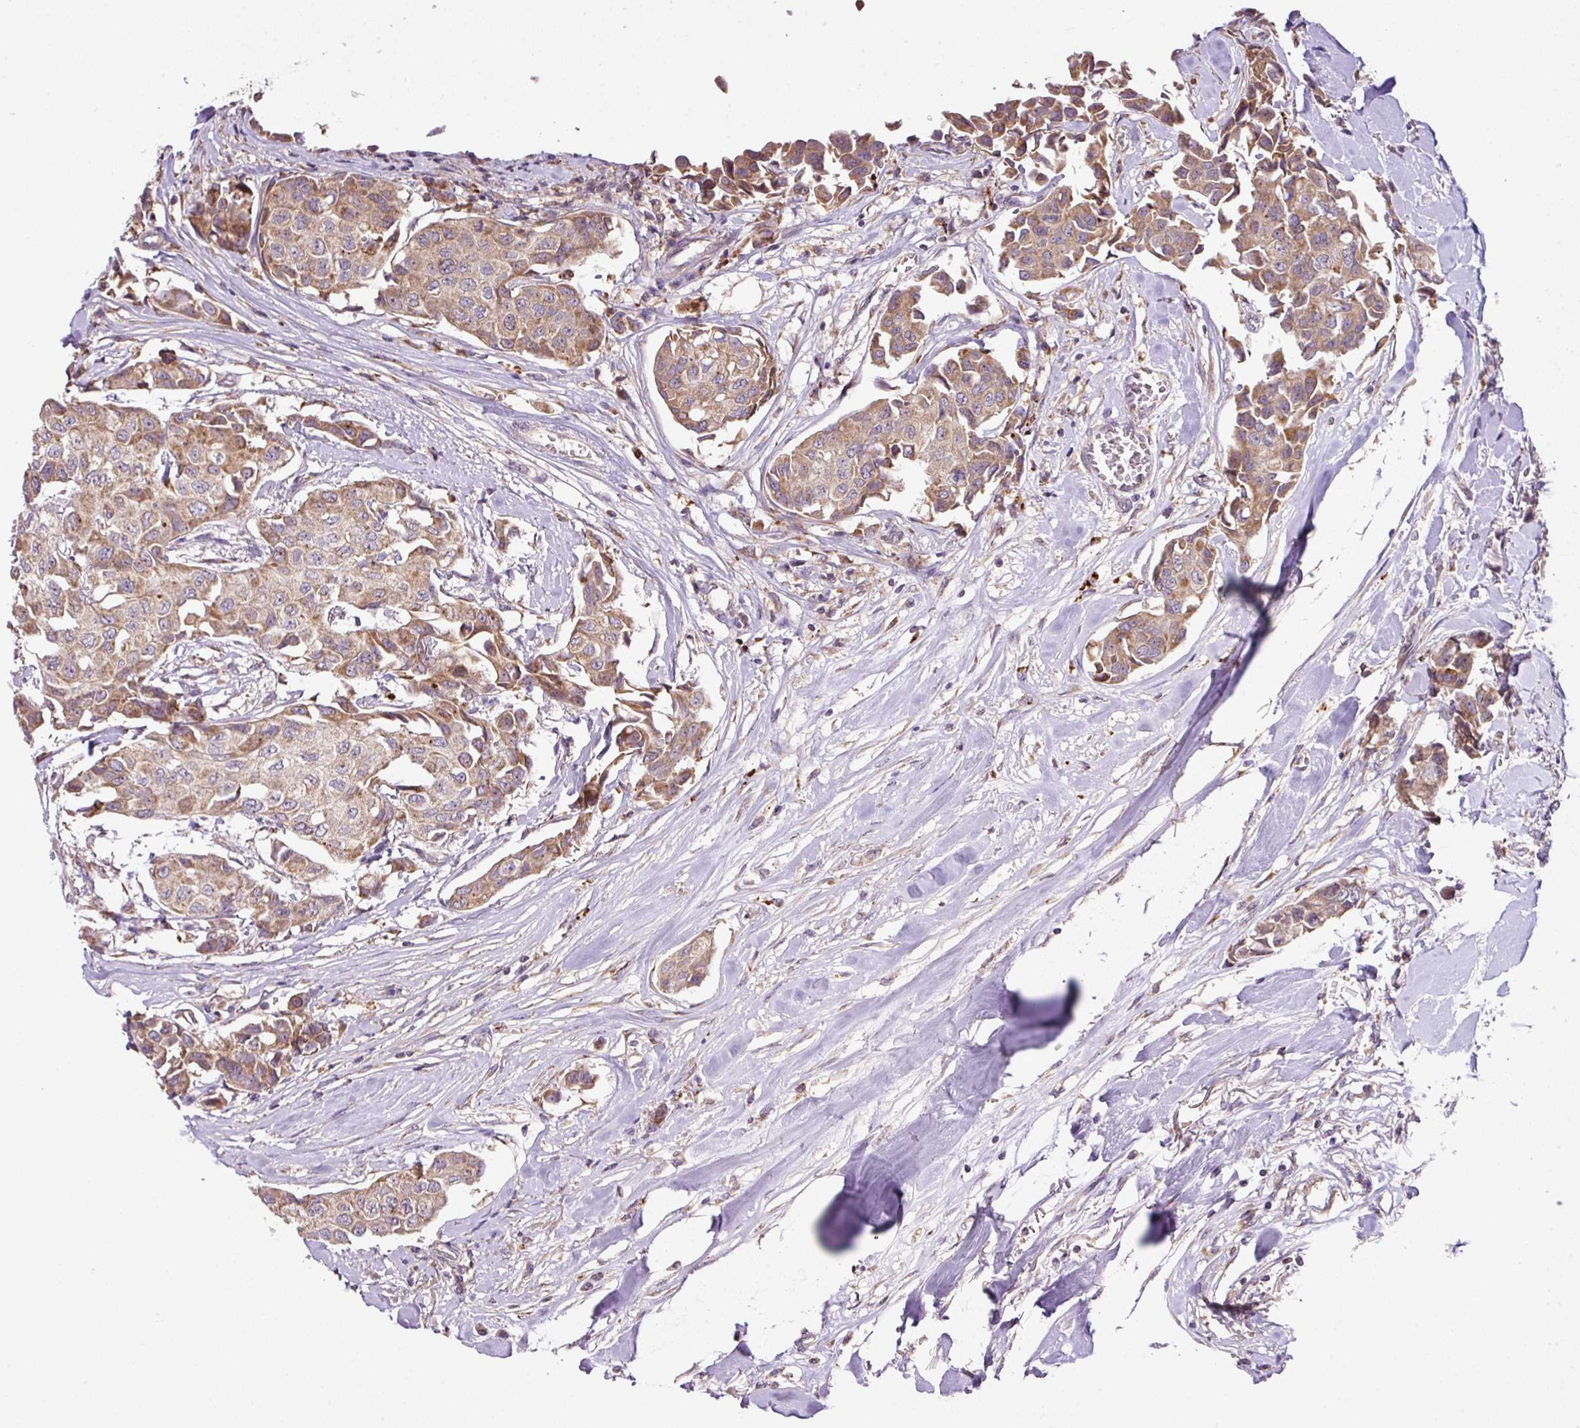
{"staining": {"intensity": "moderate", "quantity": ">75%", "location": "cytoplasmic/membranous"}, "tissue": "breast cancer", "cell_type": "Tumor cells", "image_type": "cancer", "snomed": [{"axis": "morphology", "description": "Duct carcinoma"}, {"axis": "topography", "description": "Breast"}], "caption": "Moderate cytoplasmic/membranous positivity is identified in about >75% of tumor cells in breast invasive ductal carcinoma.", "gene": "SMCO4", "patient": {"sex": "female", "age": 80}}